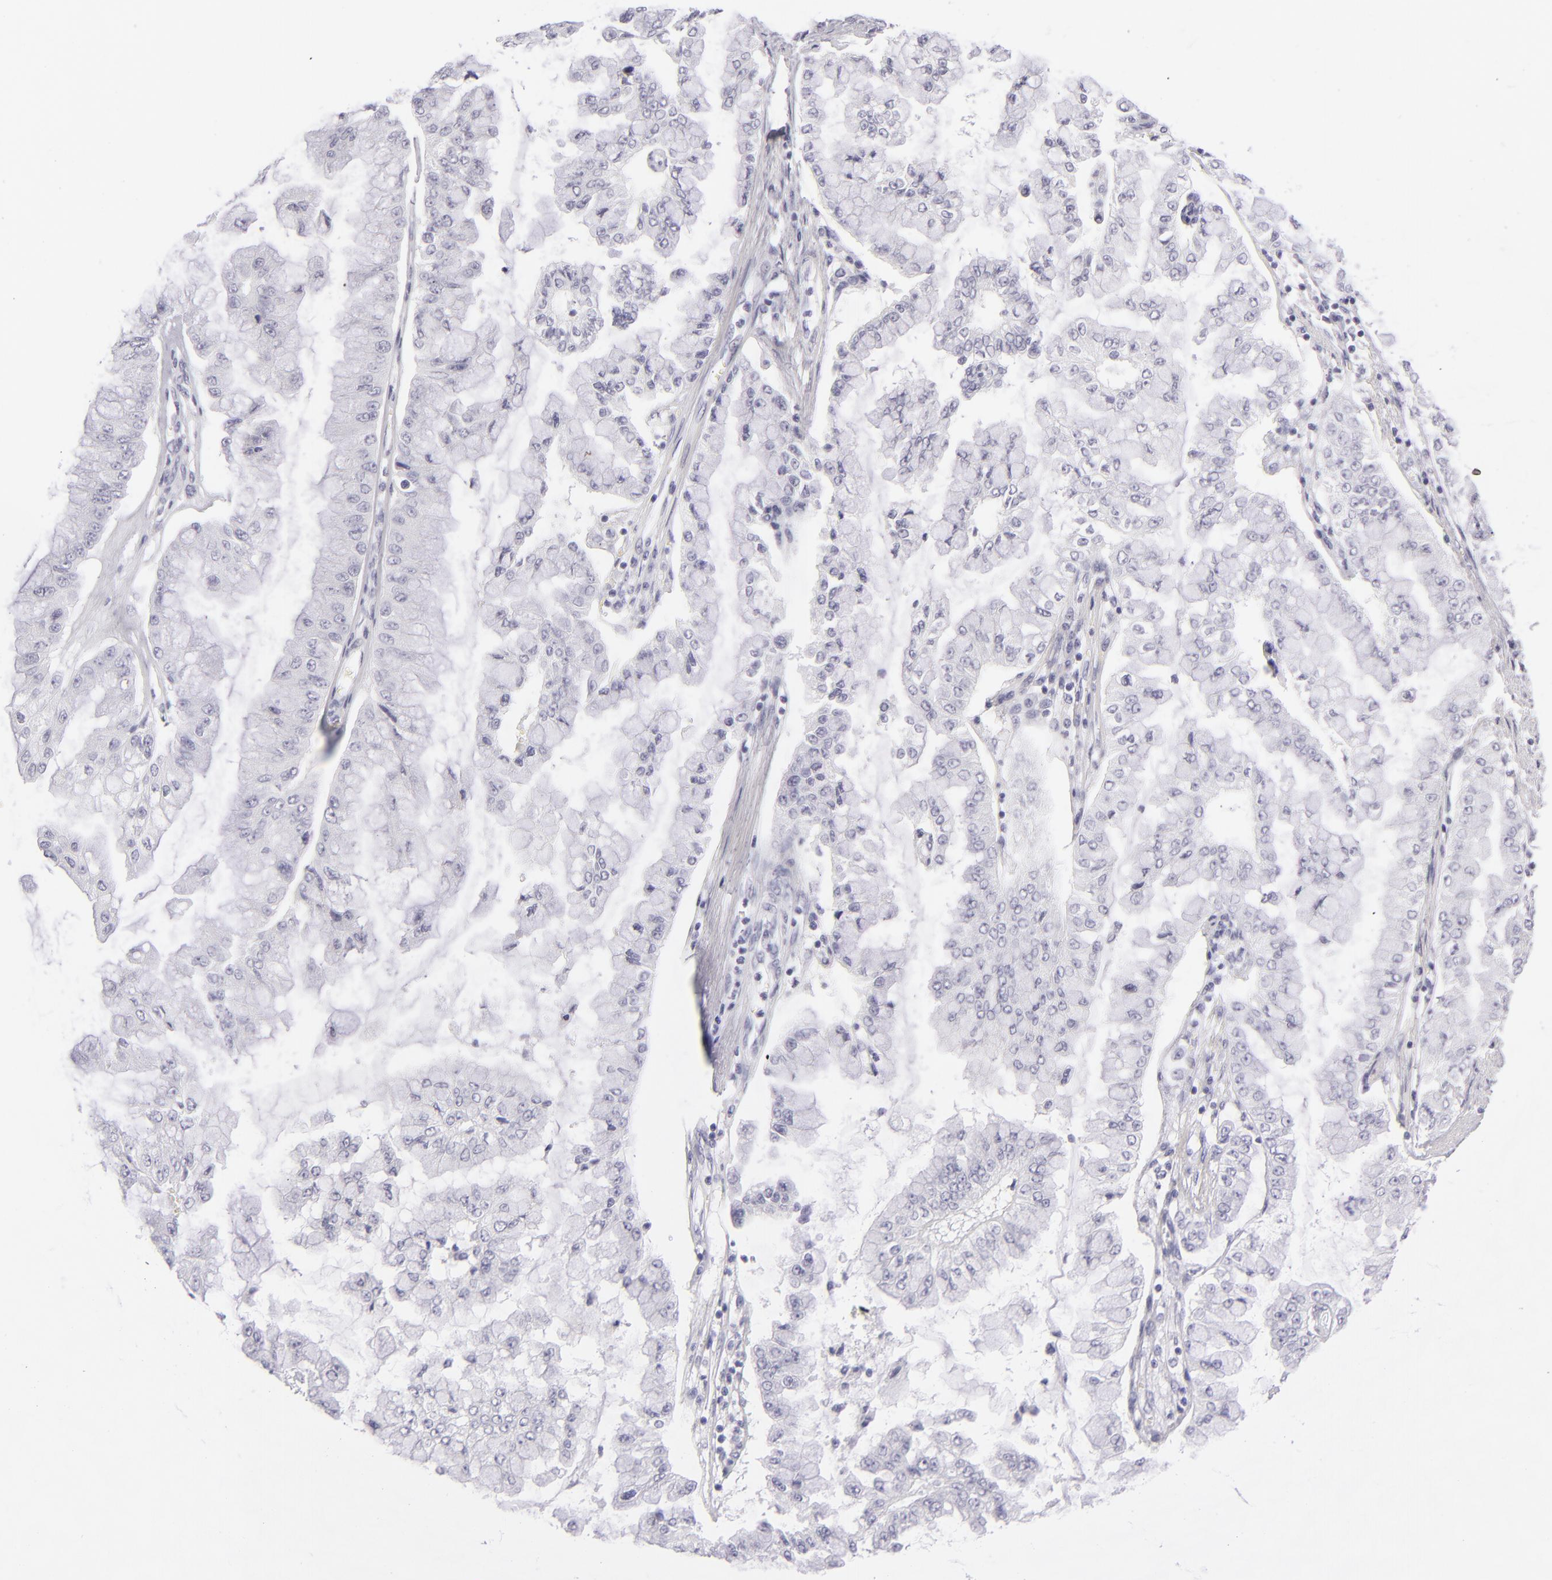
{"staining": {"intensity": "negative", "quantity": "none", "location": "none"}, "tissue": "liver cancer", "cell_type": "Tumor cells", "image_type": "cancer", "snomed": [{"axis": "morphology", "description": "Cholangiocarcinoma"}, {"axis": "topography", "description": "Liver"}], "caption": "Immunohistochemistry of liver cancer (cholangiocarcinoma) demonstrates no expression in tumor cells.", "gene": "VIL1", "patient": {"sex": "female", "age": 79}}